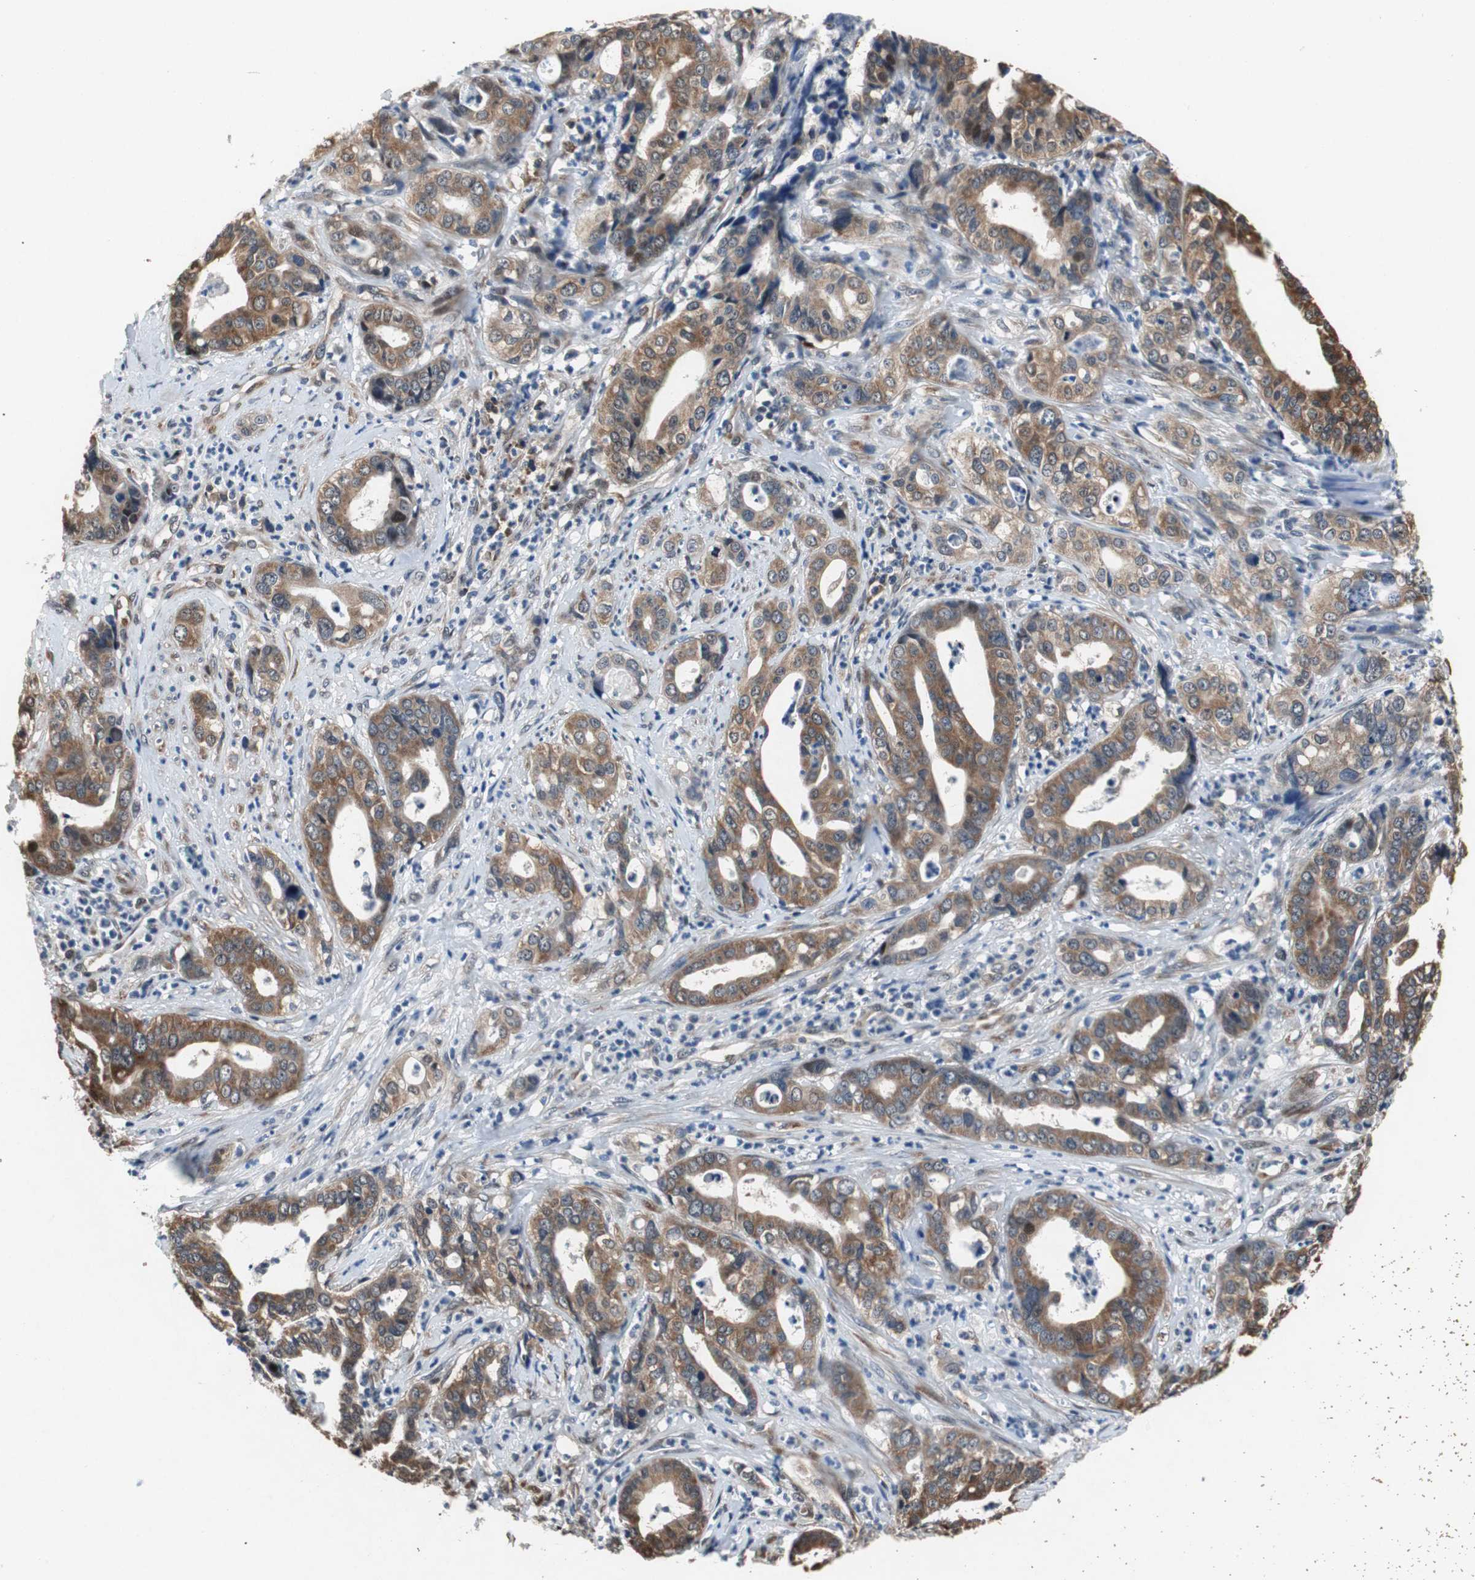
{"staining": {"intensity": "strong", "quantity": ">75%", "location": "cytoplasmic/membranous"}, "tissue": "liver cancer", "cell_type": "Tumor cells", "image_type": "cancer", "snomed": [{"axis": "morphology", "description": "Cholangiocarcinoma"}, {"axis": "topography", "description": "Liver"}], "caption": "A brown stain highlights strong cytoplasmic/membranous positivity of a protein in human liver cholangiocarcinoma tumor cells.", "gene": "RPL35", "patient": {"sex": "female", "age": 61}}